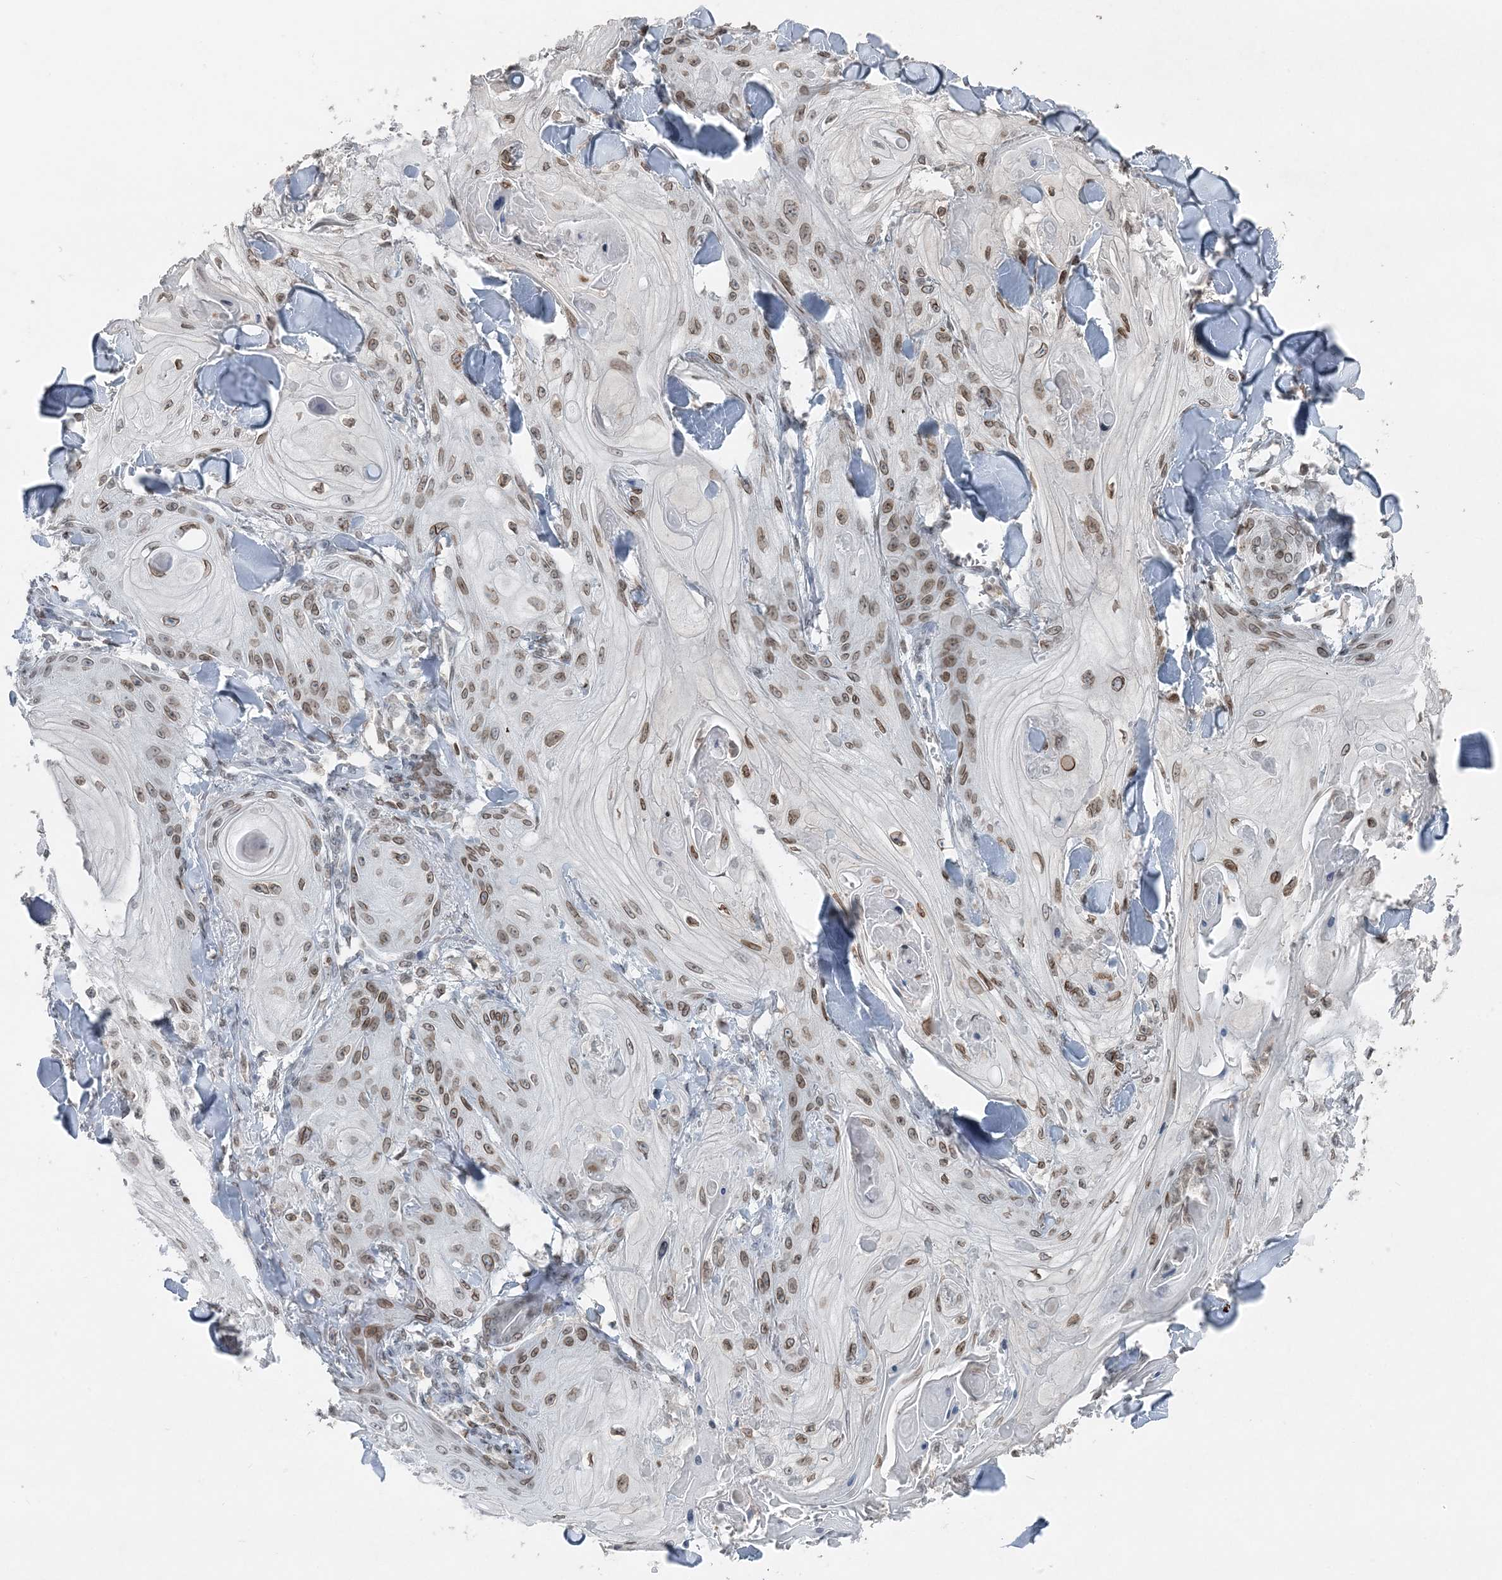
{"staining": {"intensity": "weak", "quantity": ">75%", "location": "cytoplasmic/membranous,nuclear"}, "tissue": "skin cancer", "cell_type": "Tumor cells", "image_type": "cancer", "snomed": [{"axis": "morphology", "description": "Squamous cell carcinoma, NOS"}, {"axis": "topography", "description": "Skin"}], "caption": "Squamous cell carcinoma (skin) stained with DAB (3,3'-diaminobenzidine) IHC shows low levels of weak cytoplasmic/membranous and nuclear positivity in about >75% of tumor cells. The staining was performed using DAB to visualize the protein expression in brown, while the nuclei were stained in blue with hematoxylin (Magnification: 20x).", "gene": "GJD4", "patient": {"sex": "male", "age": 74}}